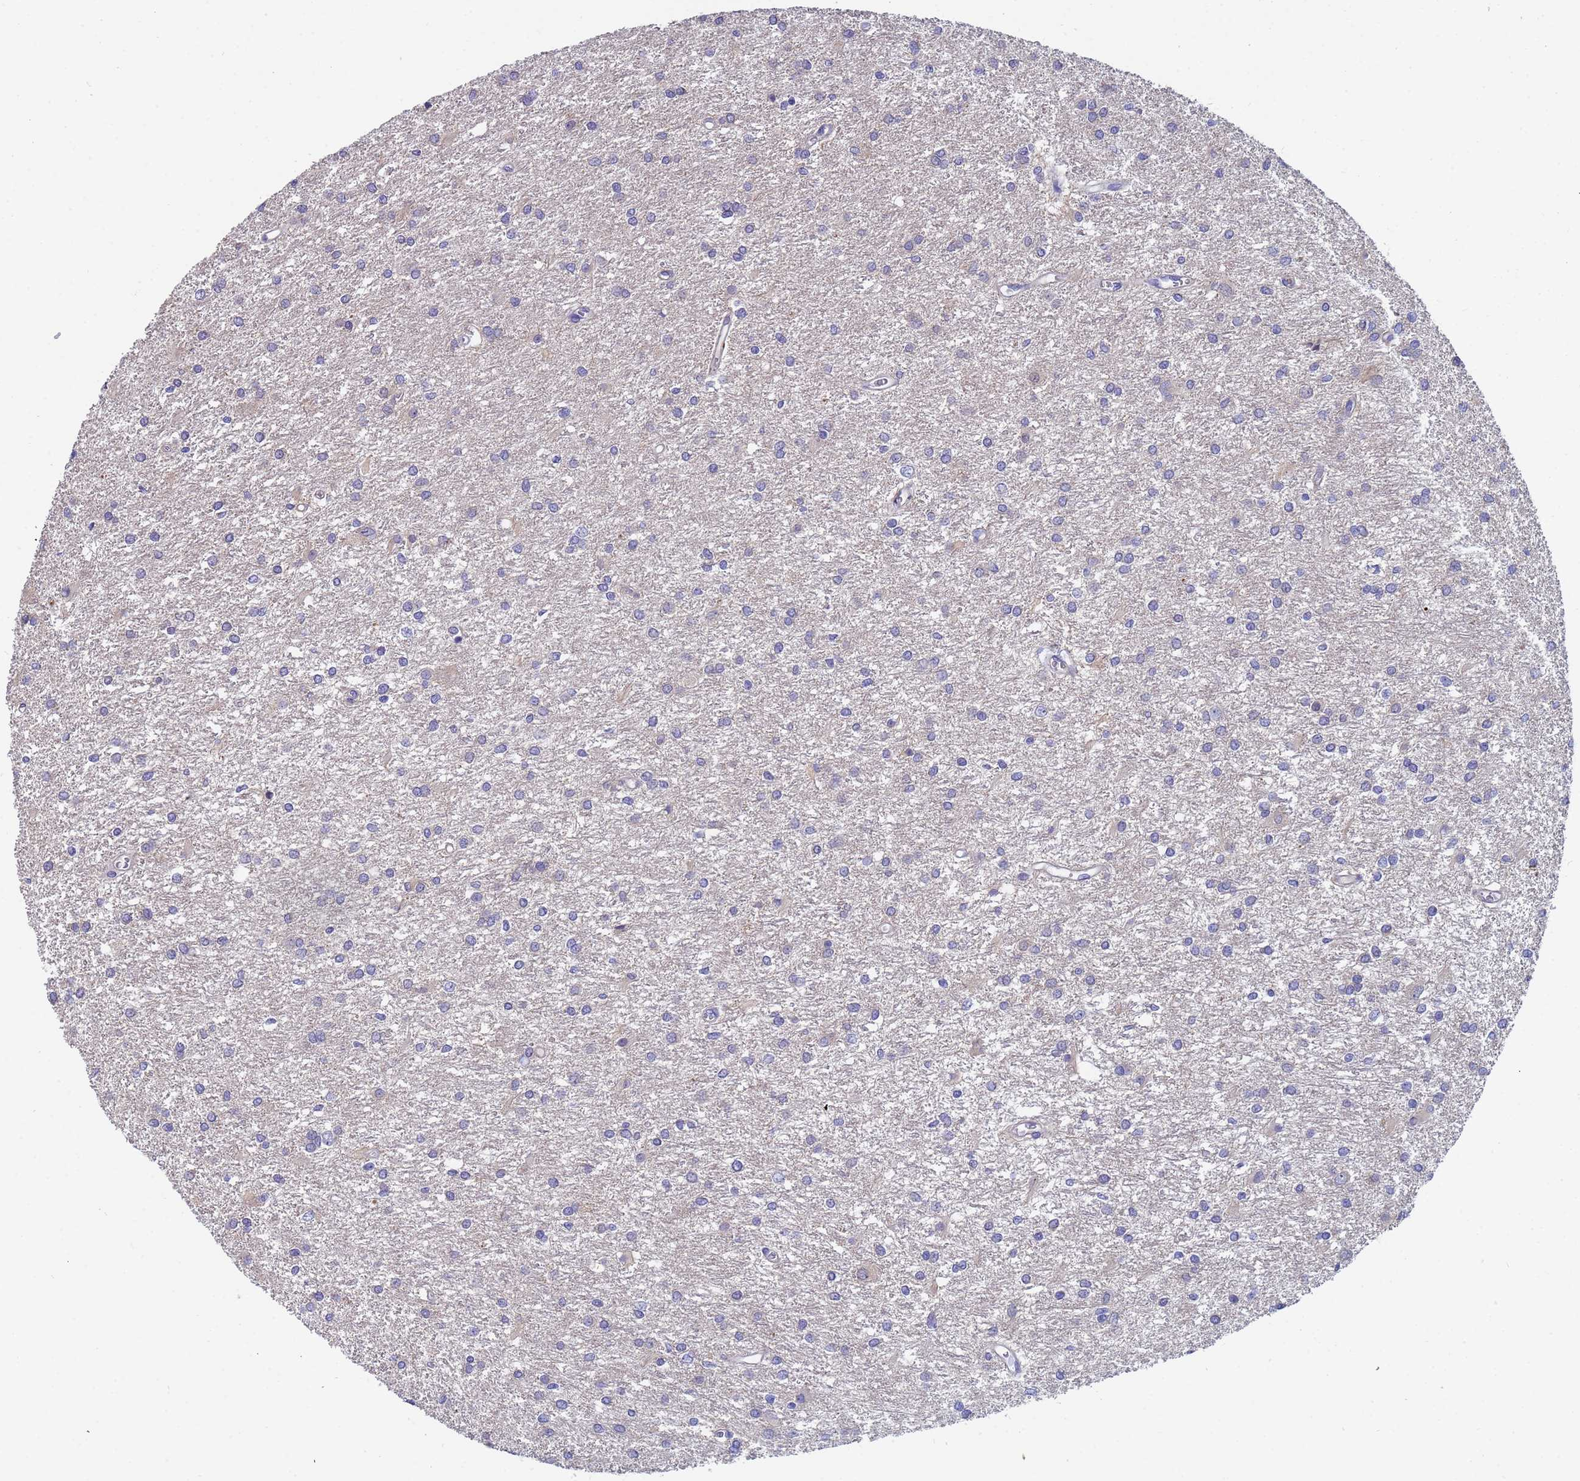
{"staining": {"intensity": "negative", "quantity": "none", "location": "none"}, "tissue": "glioma", "cell_type": "Tumor cells", "image_type": "cancer", "snomed": [{"axis": "morphology", "description": "Glioma, malignant, High grade"}, {"axis": "topography", "description": "Brain"}], "caption": "An immunohistochemistry micrograph of malignant glioma (high-grade) is shown. There is no staining in tumor cells of malignant glioma (high-grade).", "gene": "TTLL11", "patient": {"sex": "female", "age": 50}}